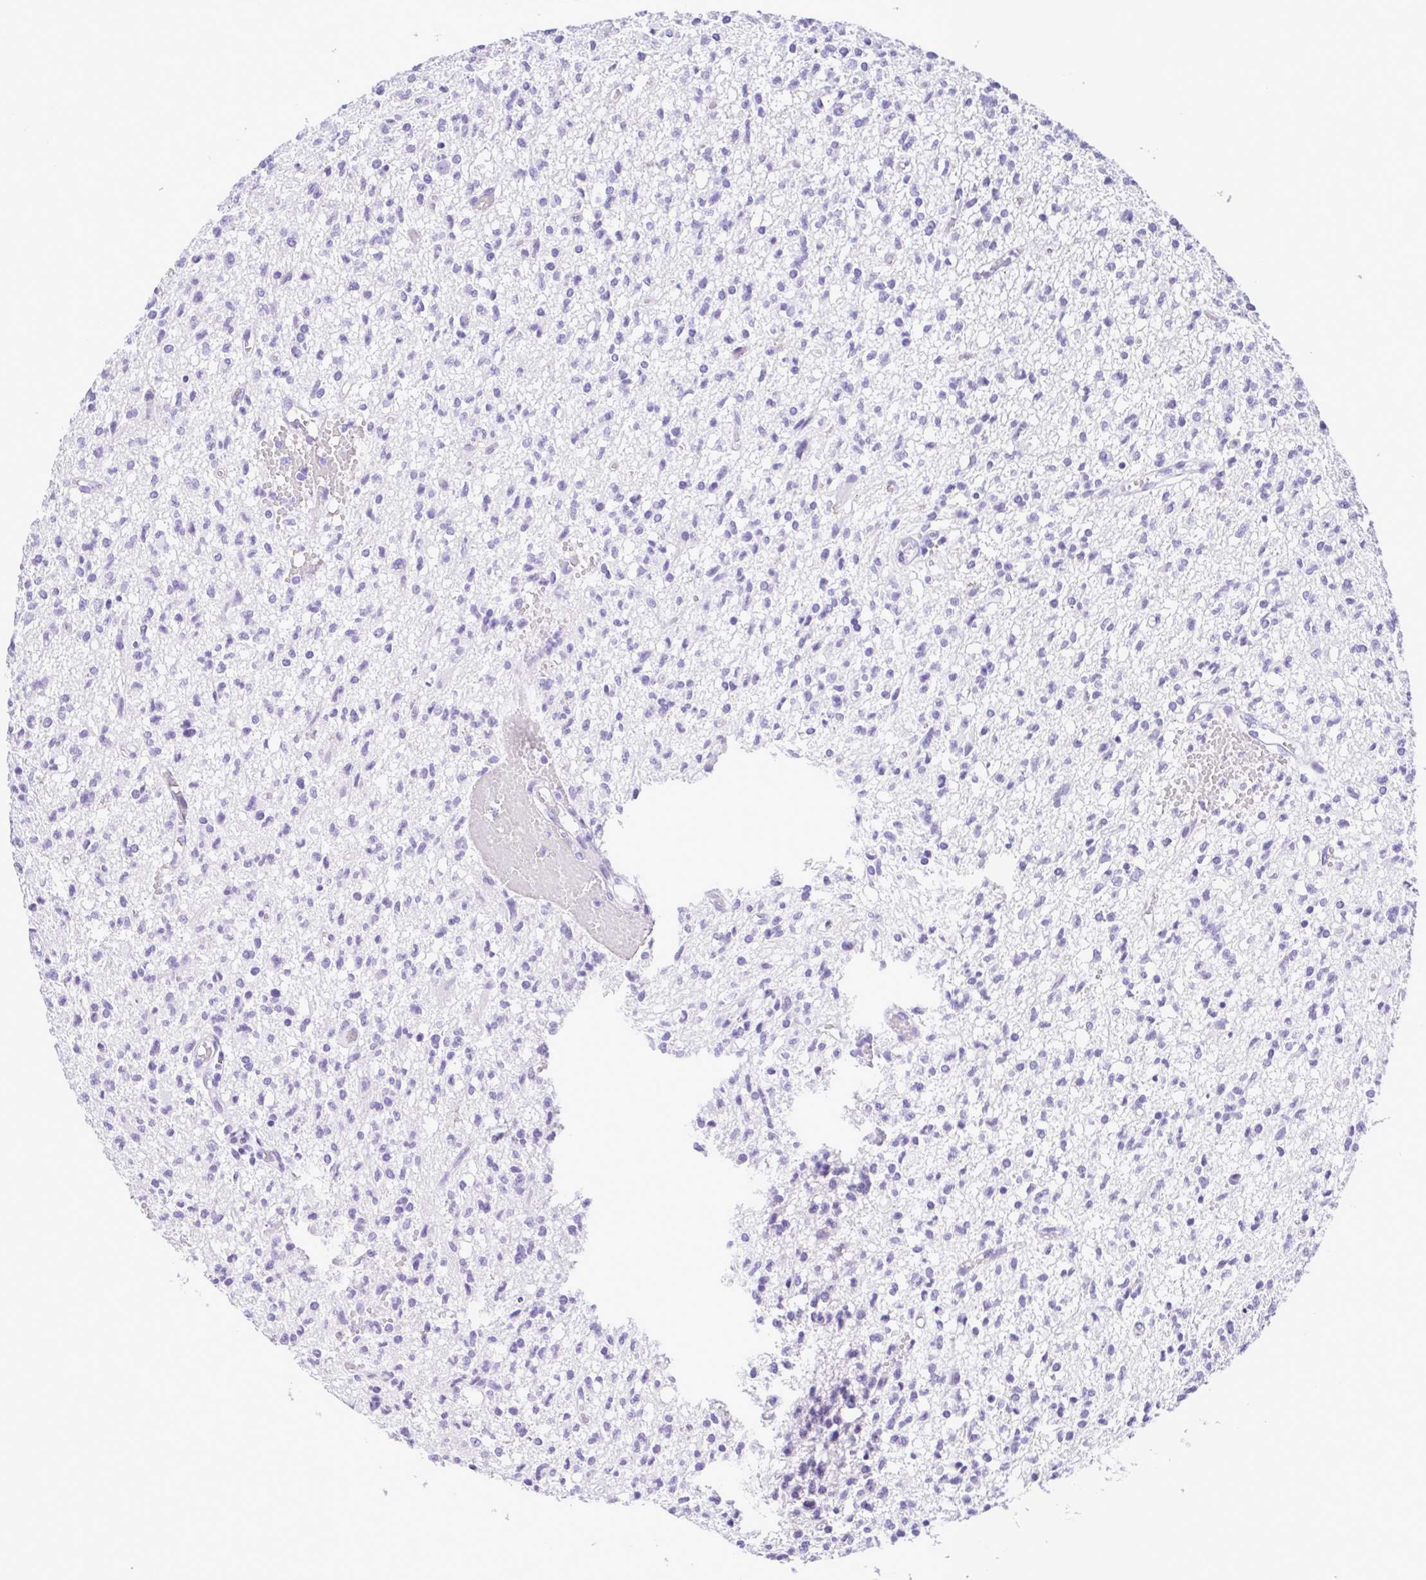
{"staining": {"intensity": "negative", "quantity": "none", "location": "none"}, "tissue": "glioma", "cell_type": "Tumor cells", "image_type": "cancer", "snomed": [{"axis": "morphology", "description": "Glioma, malignant, Low grade"}, {"axis": "topography", "description": "Brain"}], "caption": "Tumor cells show no significant staining in glioma.", "gene": "CASP14", "patient": {"sex": "male", "age": 64}}